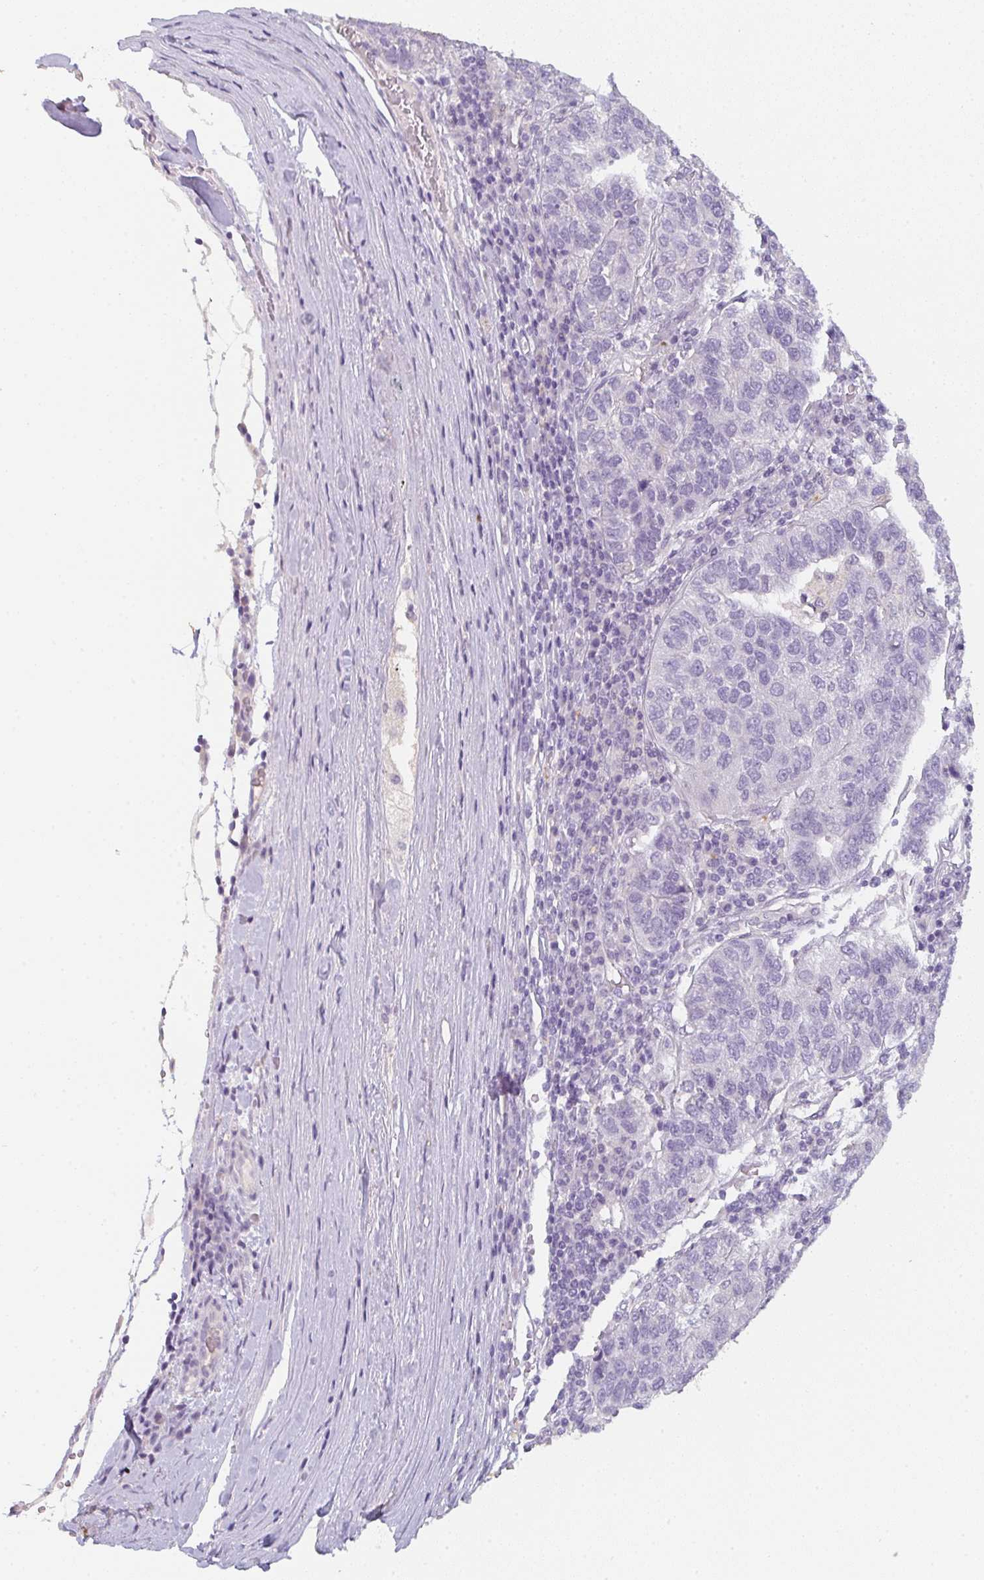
{"staining": {"intensity": "negative", "quantity": "none", "location": "none"}, "tissue": "pancreatic cancer", "cell_type": "Tumor cells", "image_type": "cancer", "snomed": [{"axis": "morphology", "description": "Adenocarcinoma, NOS"}, {"axis": "topography", "description": "Pancreas"}], "caption": "DAB immunohistochemical staining of human adenocarcinoma (pancreatic) exhibits no significant staining in tumor cells.", "gene": "C1QTNF8", "patient": {"sex": "female", "age": 61}}